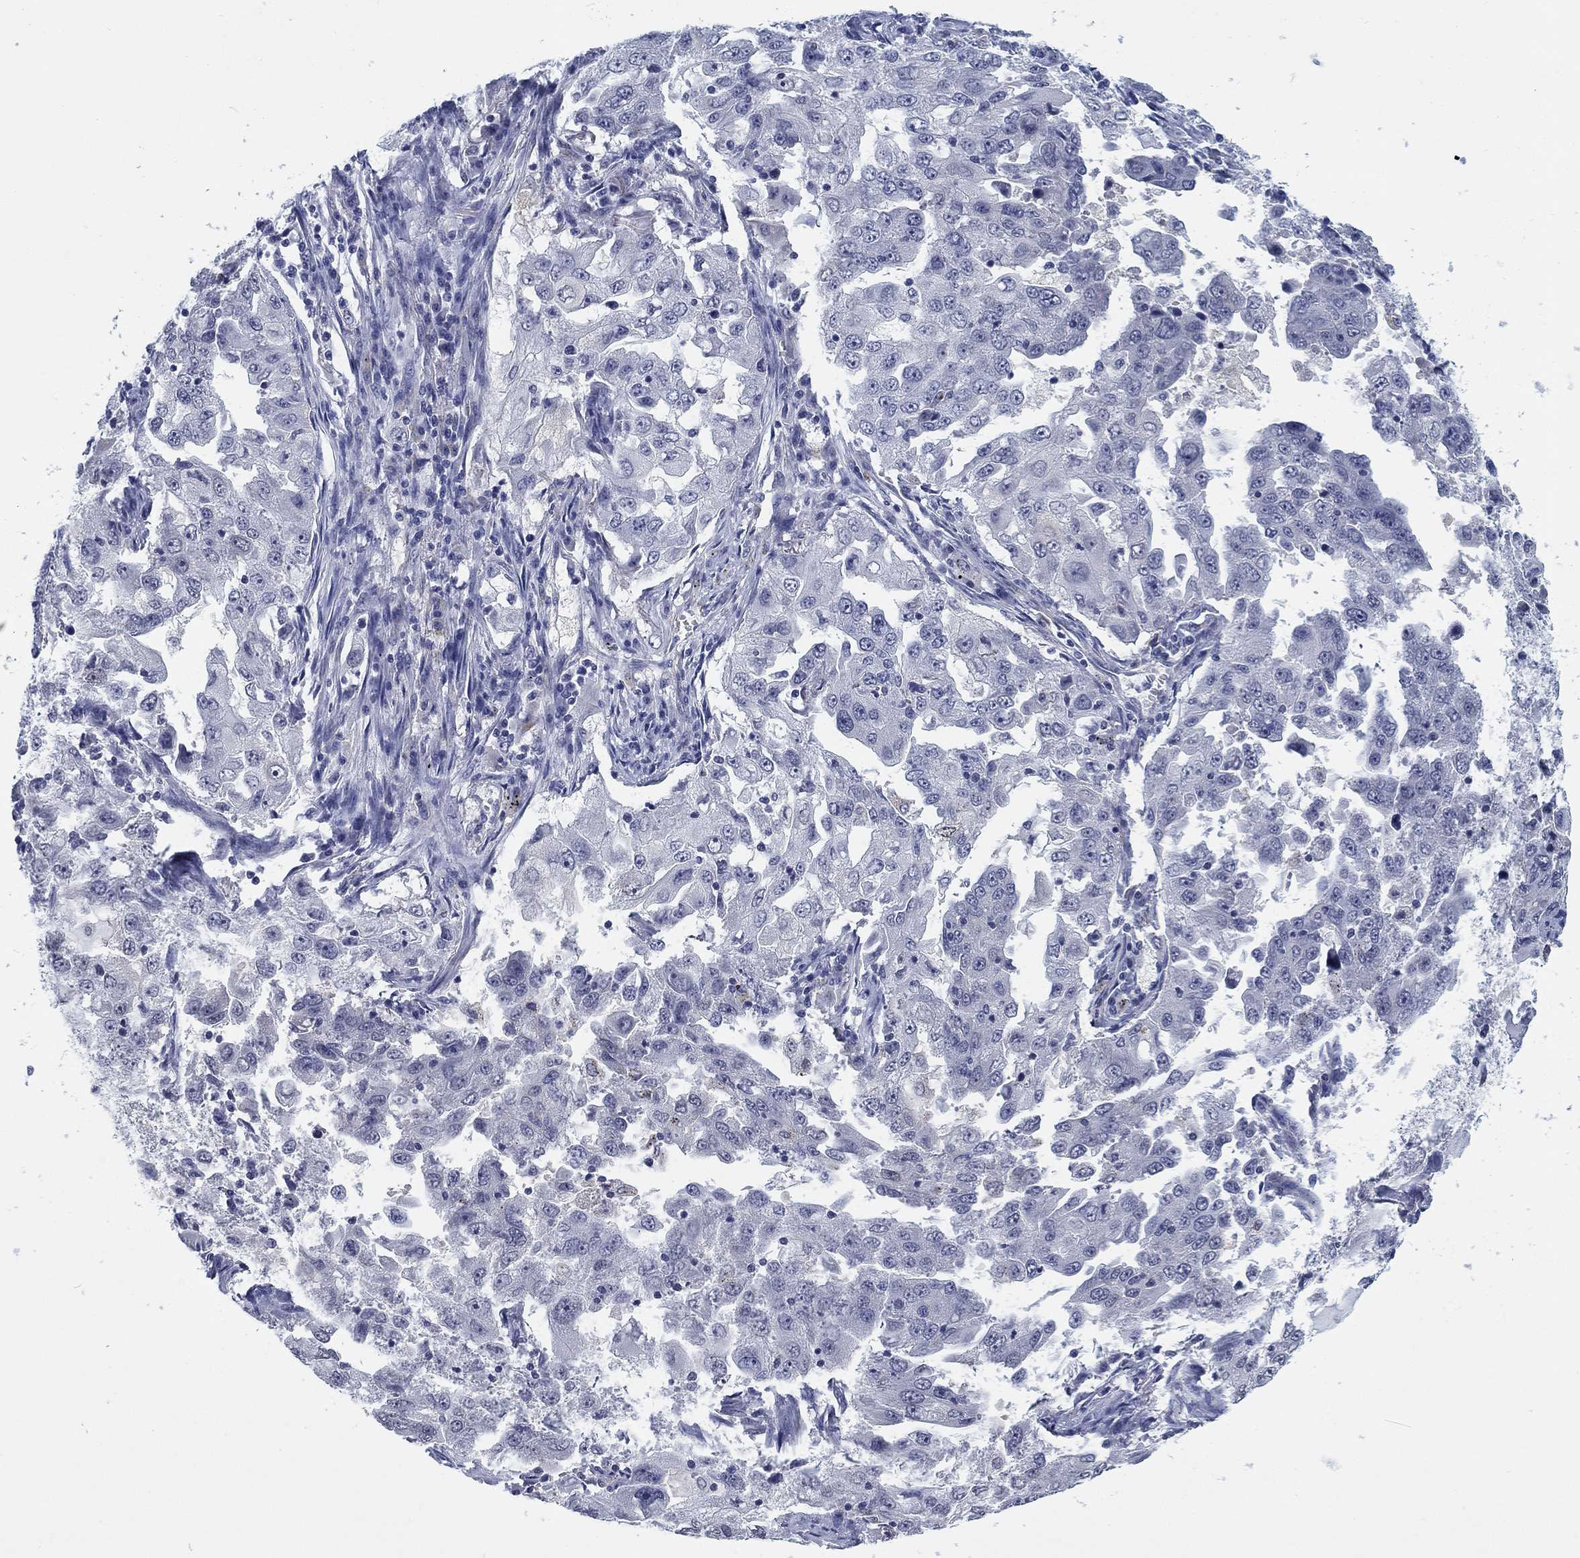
{"staining": {"intensity": "negative", "quantity": "none", "location": "none"}, "tissue": "lung cancer", "cell_type": "Tumor cells", "image_type": "cancer", "snomed": [{"axis": "morphology", "description": "Adenocarcinoma, NOS"}, {"axis": "topography", "description": "Lung"}], "caption": "Histopathology image shows no significant protein expression in tumor cells of adenocarcinoma (lung).", "gene": "OTUB2", "patient": {"sex": "female", "age": 61}}